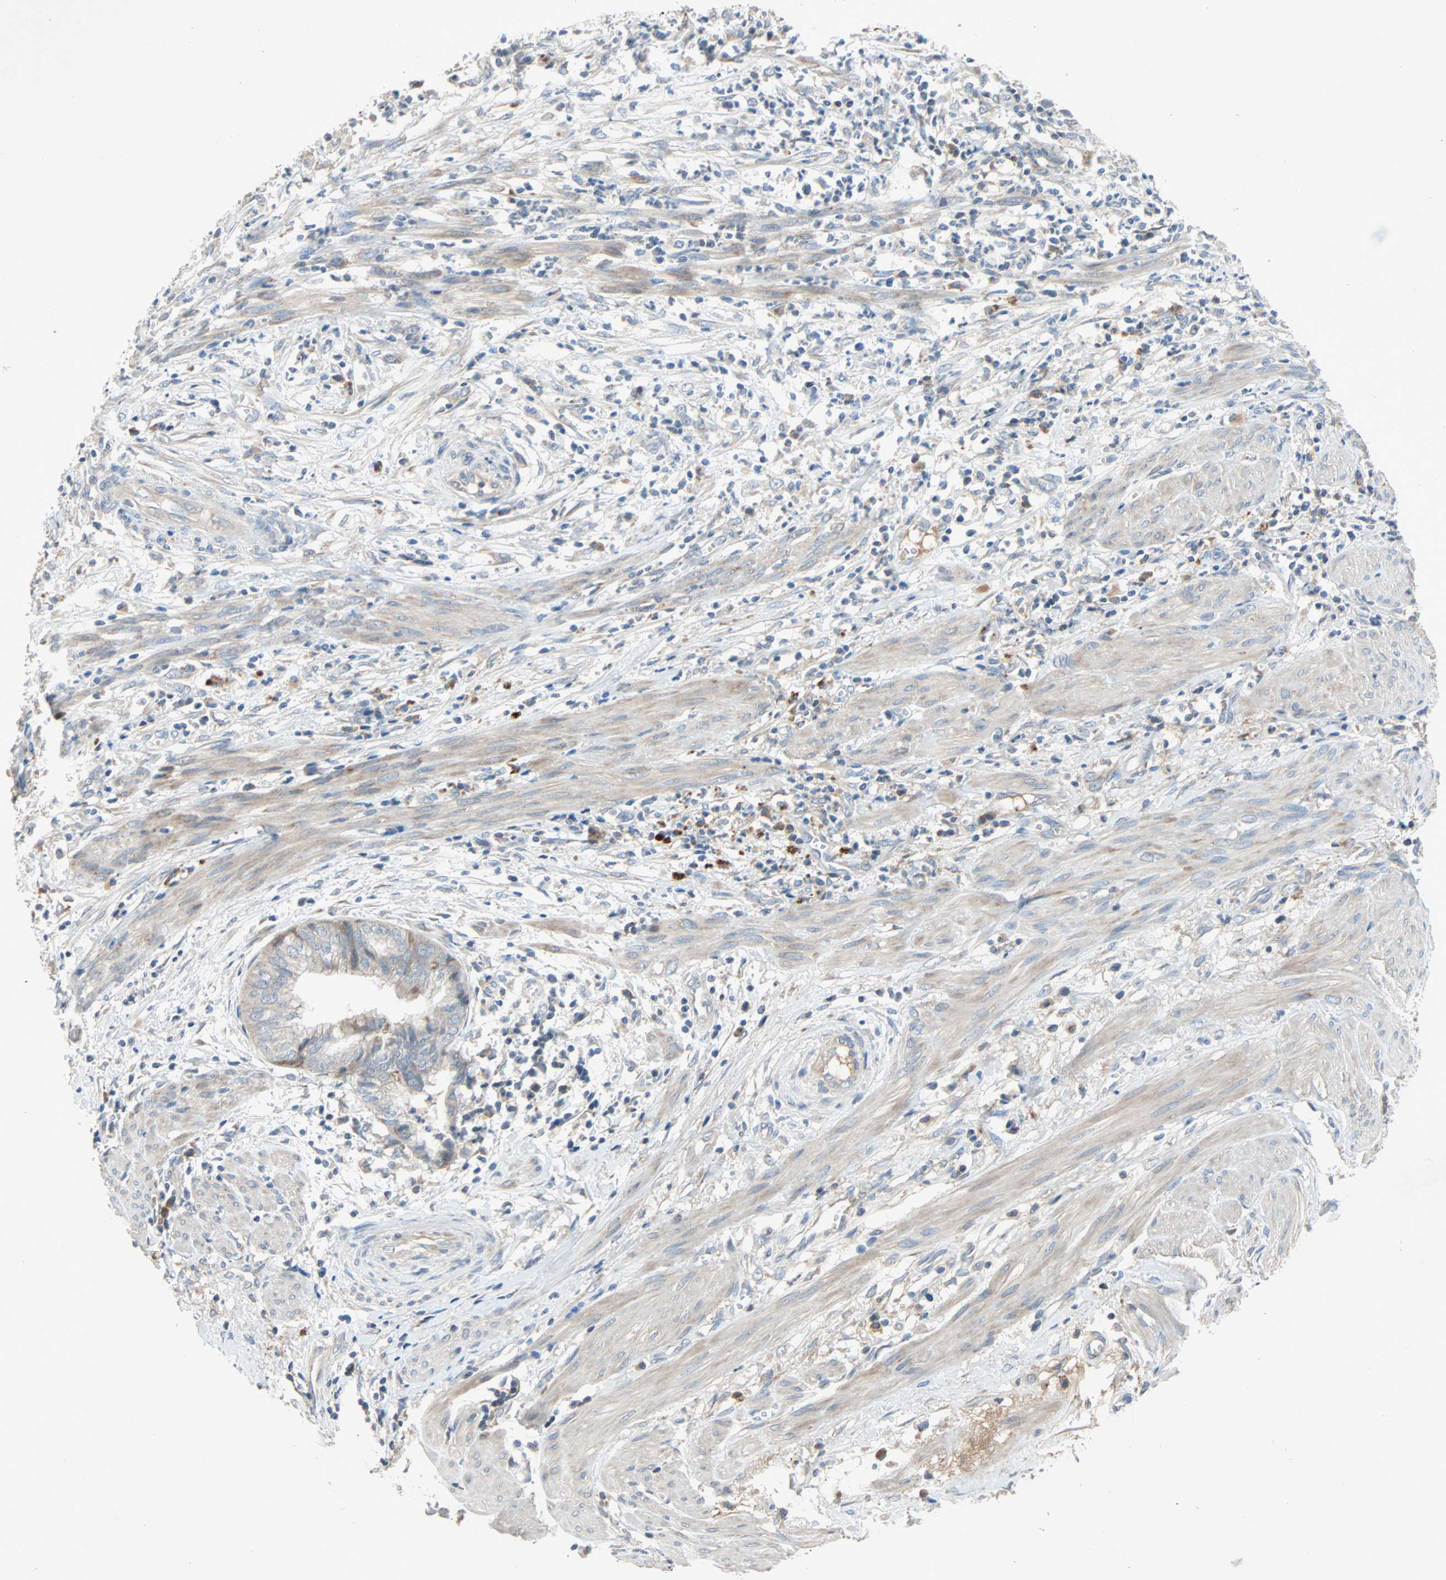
{"staining": {"intensity": "weak", "quantity": "25%-75%", "location": "cytoplasmic/membranous"}, "tissue": "endometrial cancer", "cell_type": "Tumor cells", "image_type": "cancer", "snomed": [{"axis": "morphology", "description": "Necrosis, NOS"}, {"axis": "morphology", "description": "Adenocarcinoma, NOS"}, {"axis": "topography", "description": "Endometrium"}], "caption": "Immunohistochemistry histopathology image of endometrial adenocarcinoma stained for a protein (brown), which demonstrates low levels of weak cytoplasmic/membranous positivity in about 25%-75% of tumor cells.", "gene": "XYLT1", "patient": {"sex": "female", "age": 79}}